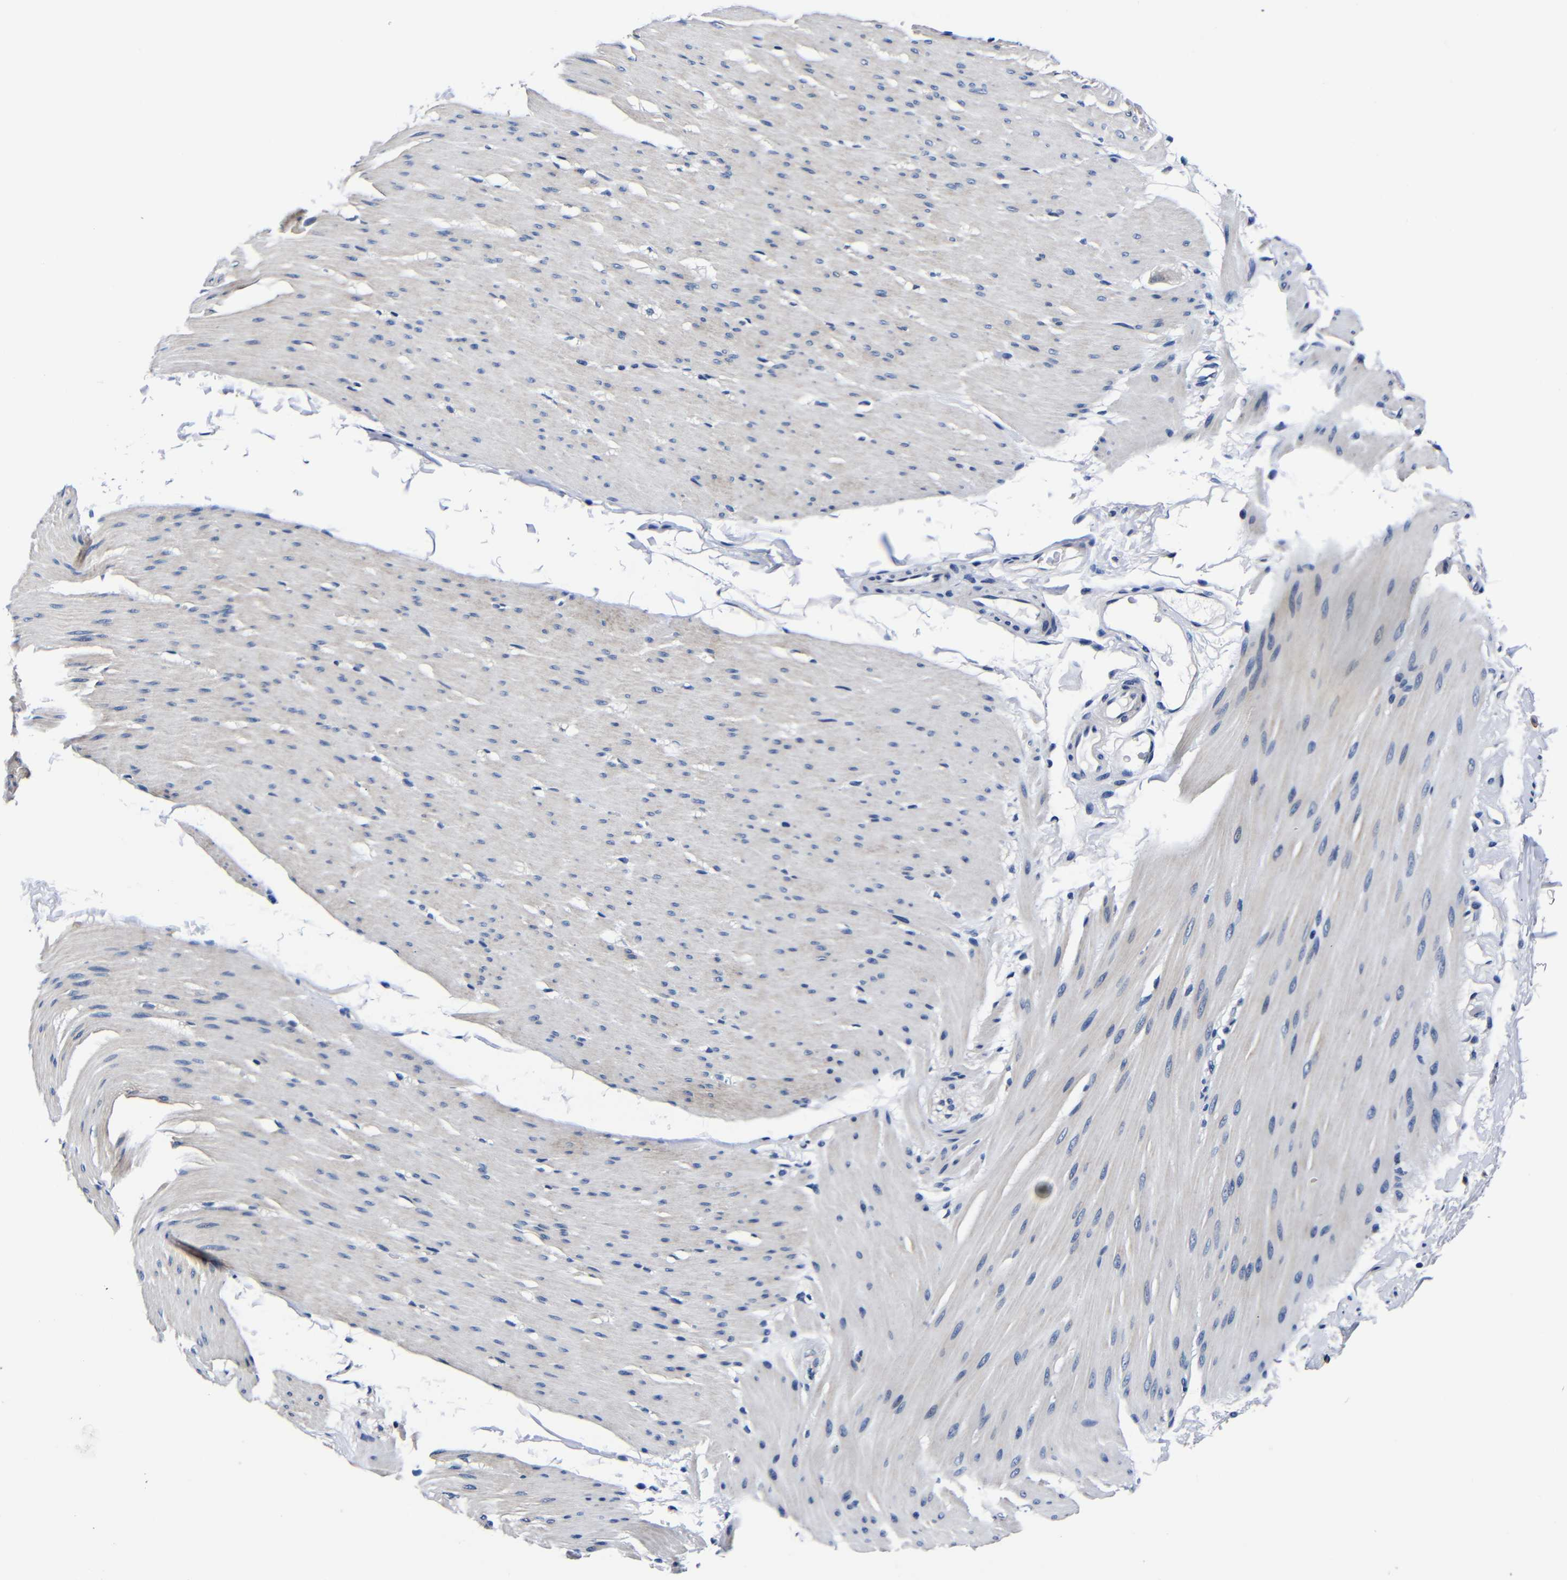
{"staining": {"intensity": "weak", "quantity": "<25%", "location": "cytoplasmic/membranous"}, "tissue": "smooth muscle", "cell_type": "Smooth muscle cells", "image_type": "normal", "snomed": [{"axis": "morphology", "description": "Normal tissue, NOS"}, {"axis": "topography", "description": "Smooth muscle"}, {"axis": "topography", "description": "Colon"}], "caption": "This is an immunohistochemistry image of unremarkable human smooth muscle. There is no positivity in smooth muscle cells.", "gene": "DEPP1", "patient": {"sex": "male", "age": 67}}